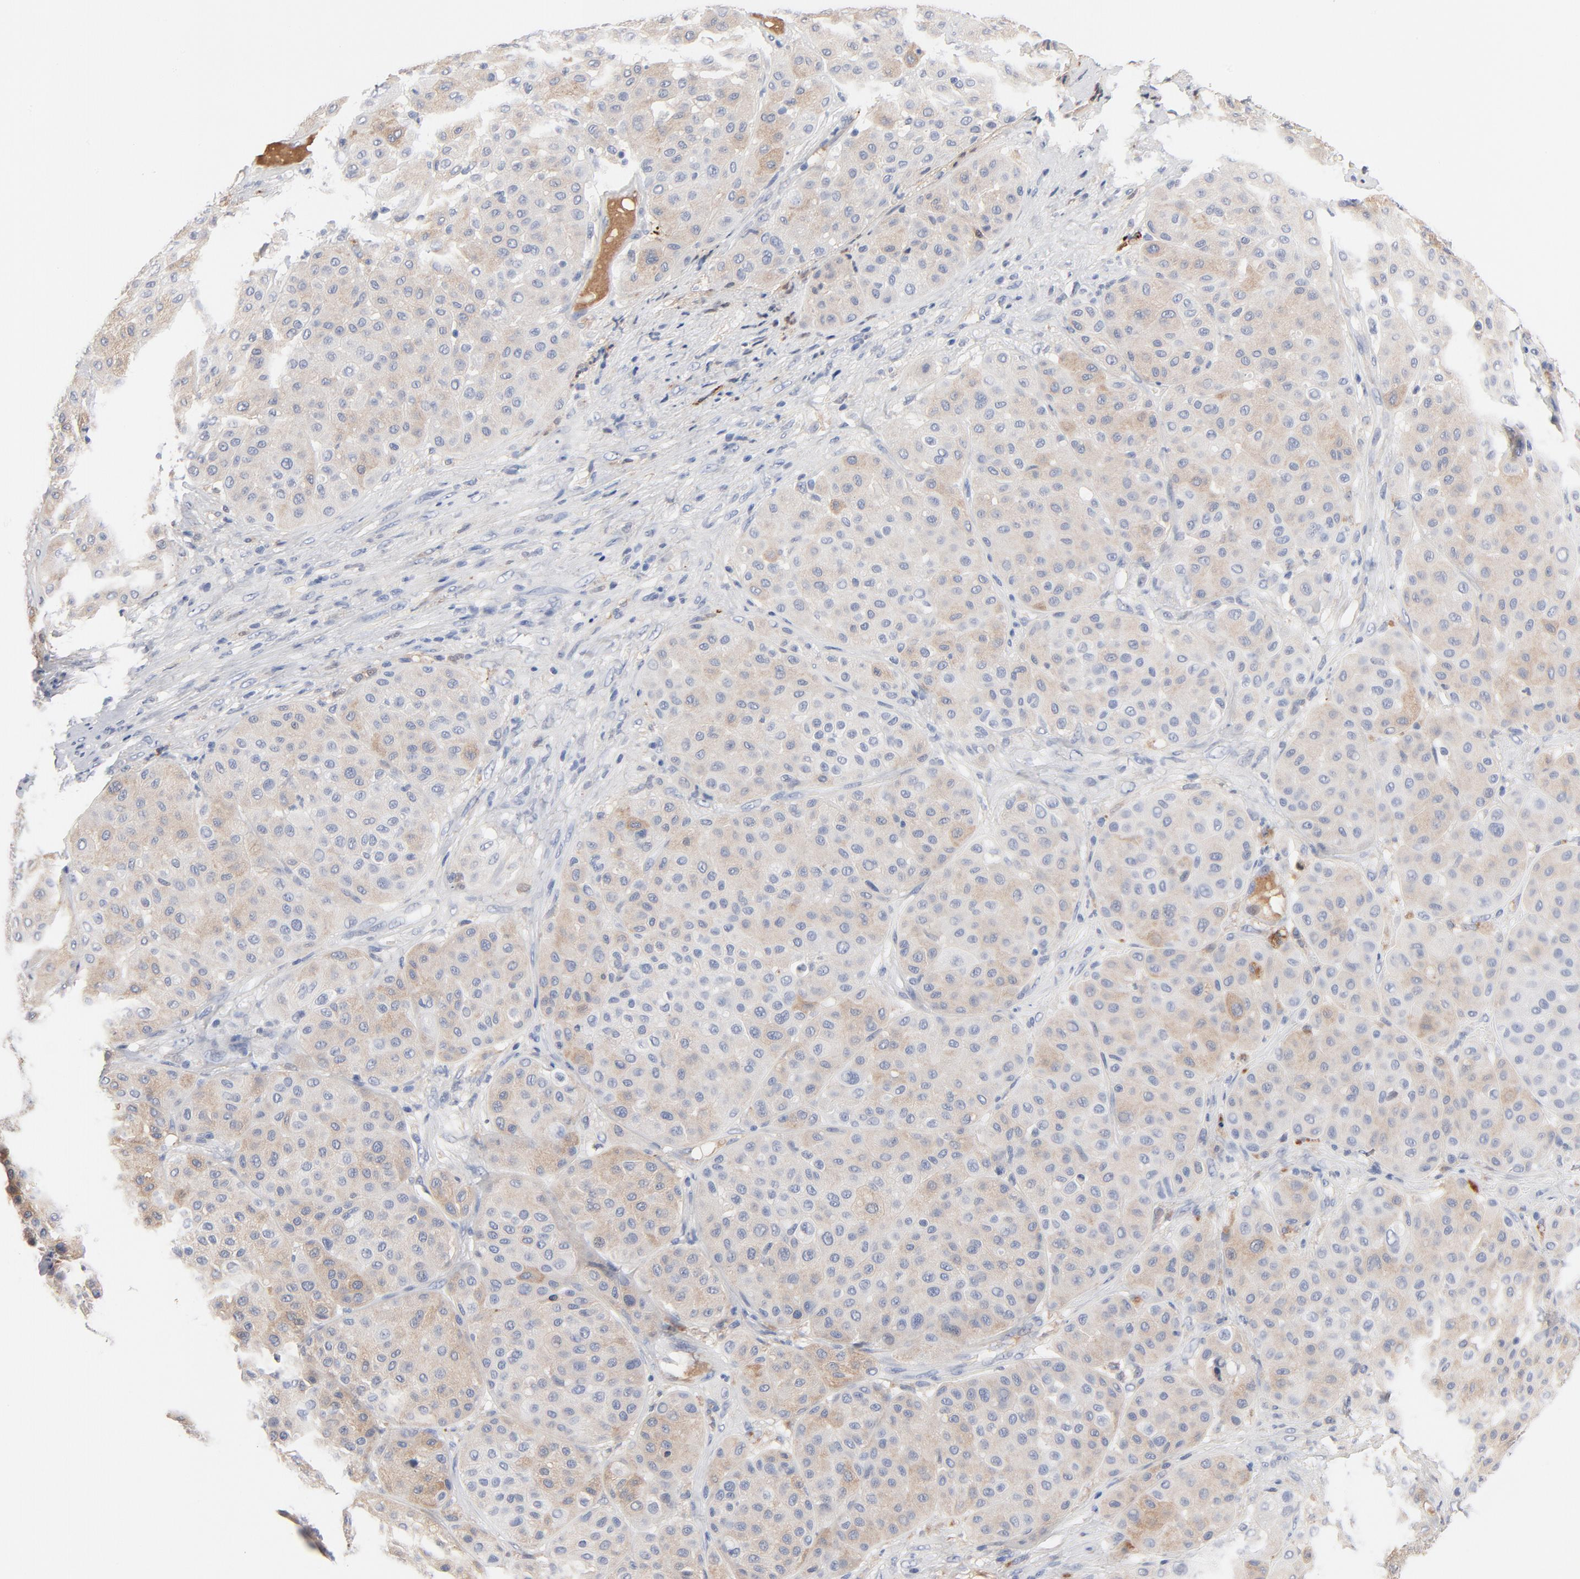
{"staining": {"intensity": "negative", "quantity": "none", "location": "none"}, "tissue": "melanoma", "cell_type": "Tumor cells", "image_type": "cancer", "snomed": [{"axis": "morphology", "description": "Normal tissue, NOS"}, {"axis": "morphology", "description": "Malignant melanoma, Metastatic site"}, {"axis": "topography", "description": "Skin"}], "caption": "Immunohistochemistry photomicrograph of melanoma stained for a protein (brown), which shows no staining in tumor cells. (DAB (3,3'-diaminobenzidine) IHC, high magnification).", "gene": "SERPINA4", "patient": {"sex": "male", "age": 41}}